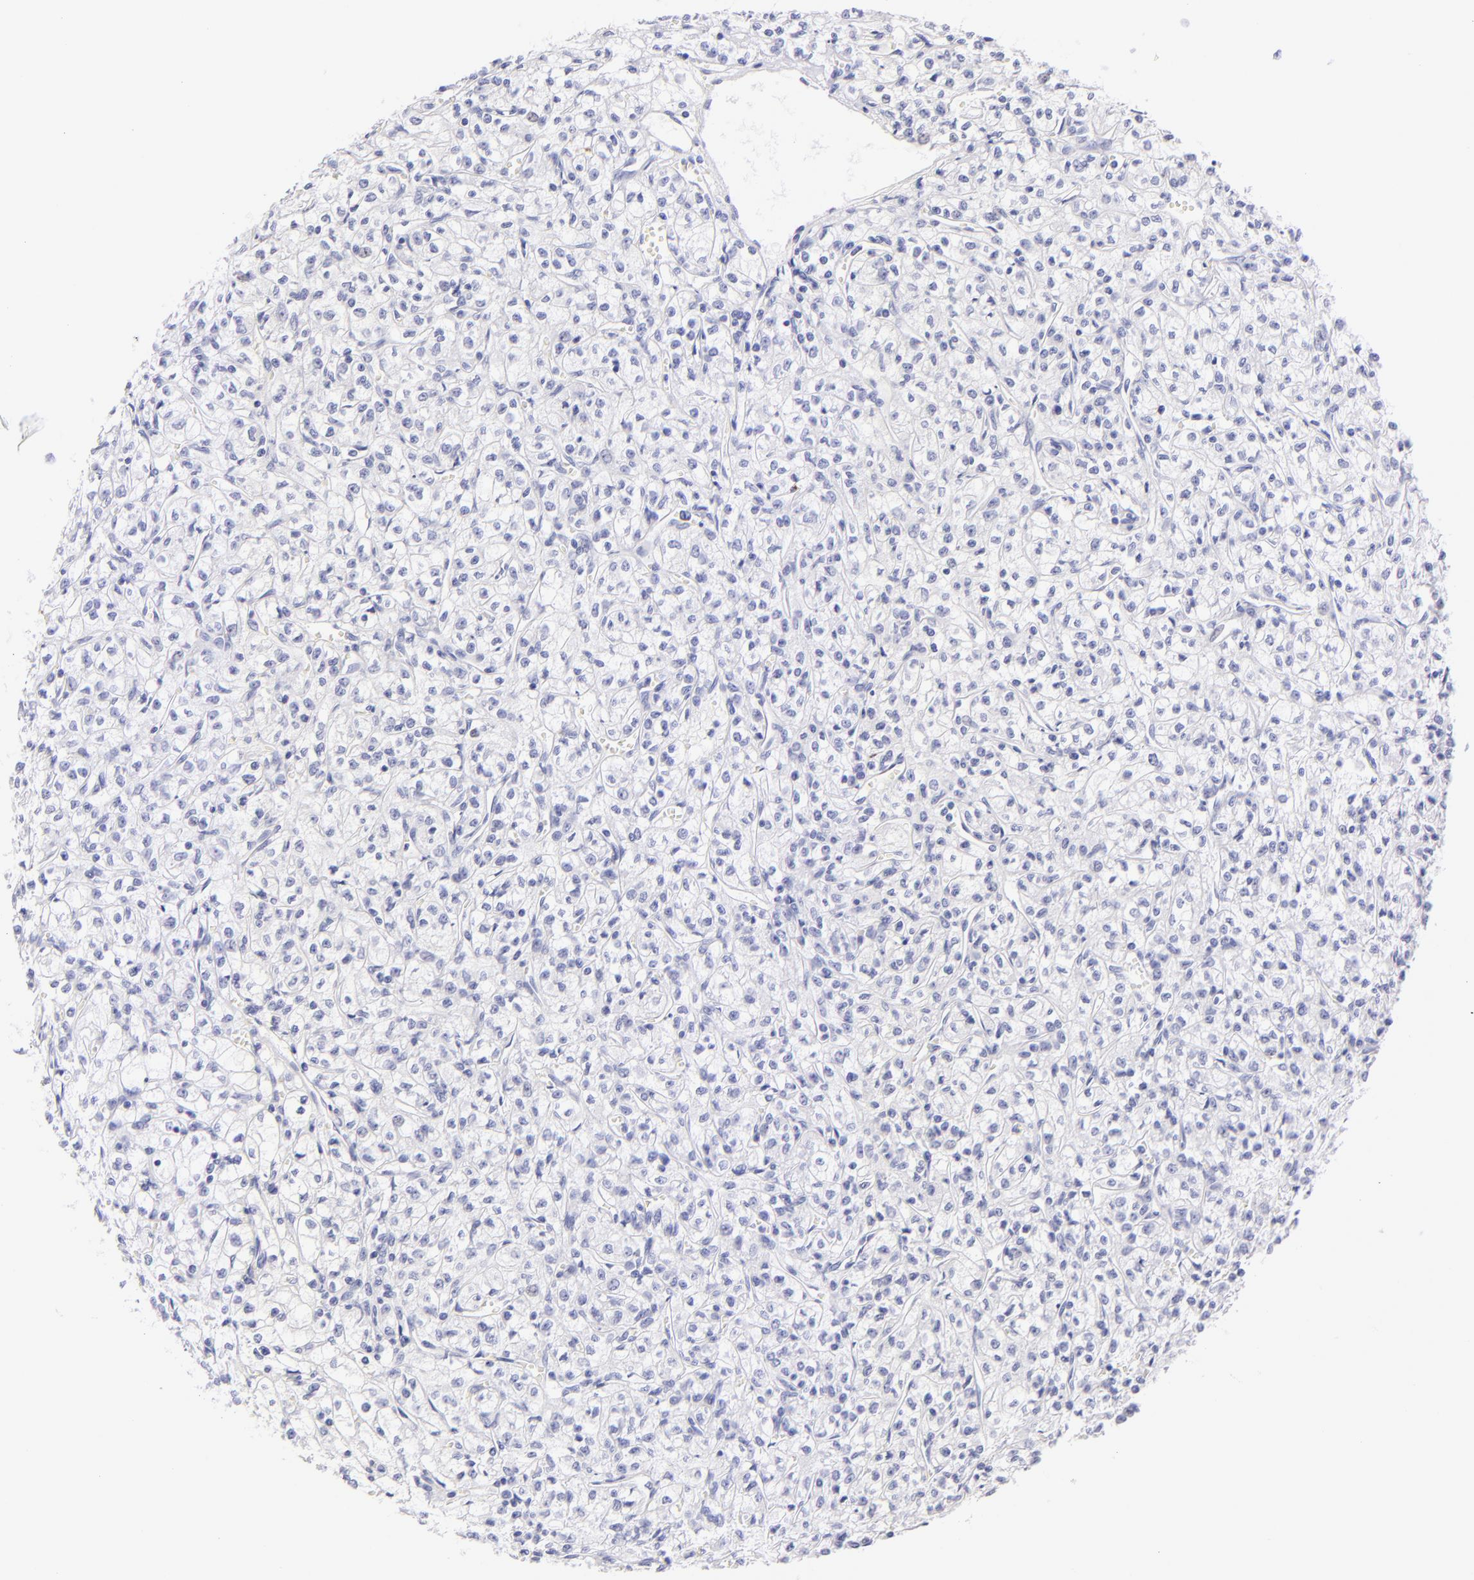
{"staining": {"intensity": "negative", "quantity": "none", "location": "none"}, "tissue": "renal cancer", "cell_type": "Tumor cells", "image_type": "cancer", "snomed": [{"axis": "morphology", "description": "Adenocarcinoma, NOS"}, {"axis": "topography", "description": "Kidney"}], "caption": "An image of renal cancer stained for a protein exhibits no brown staining in tumor cells.", "gene": "SDC1", "patient": {"sex": "male", "age": 61}}